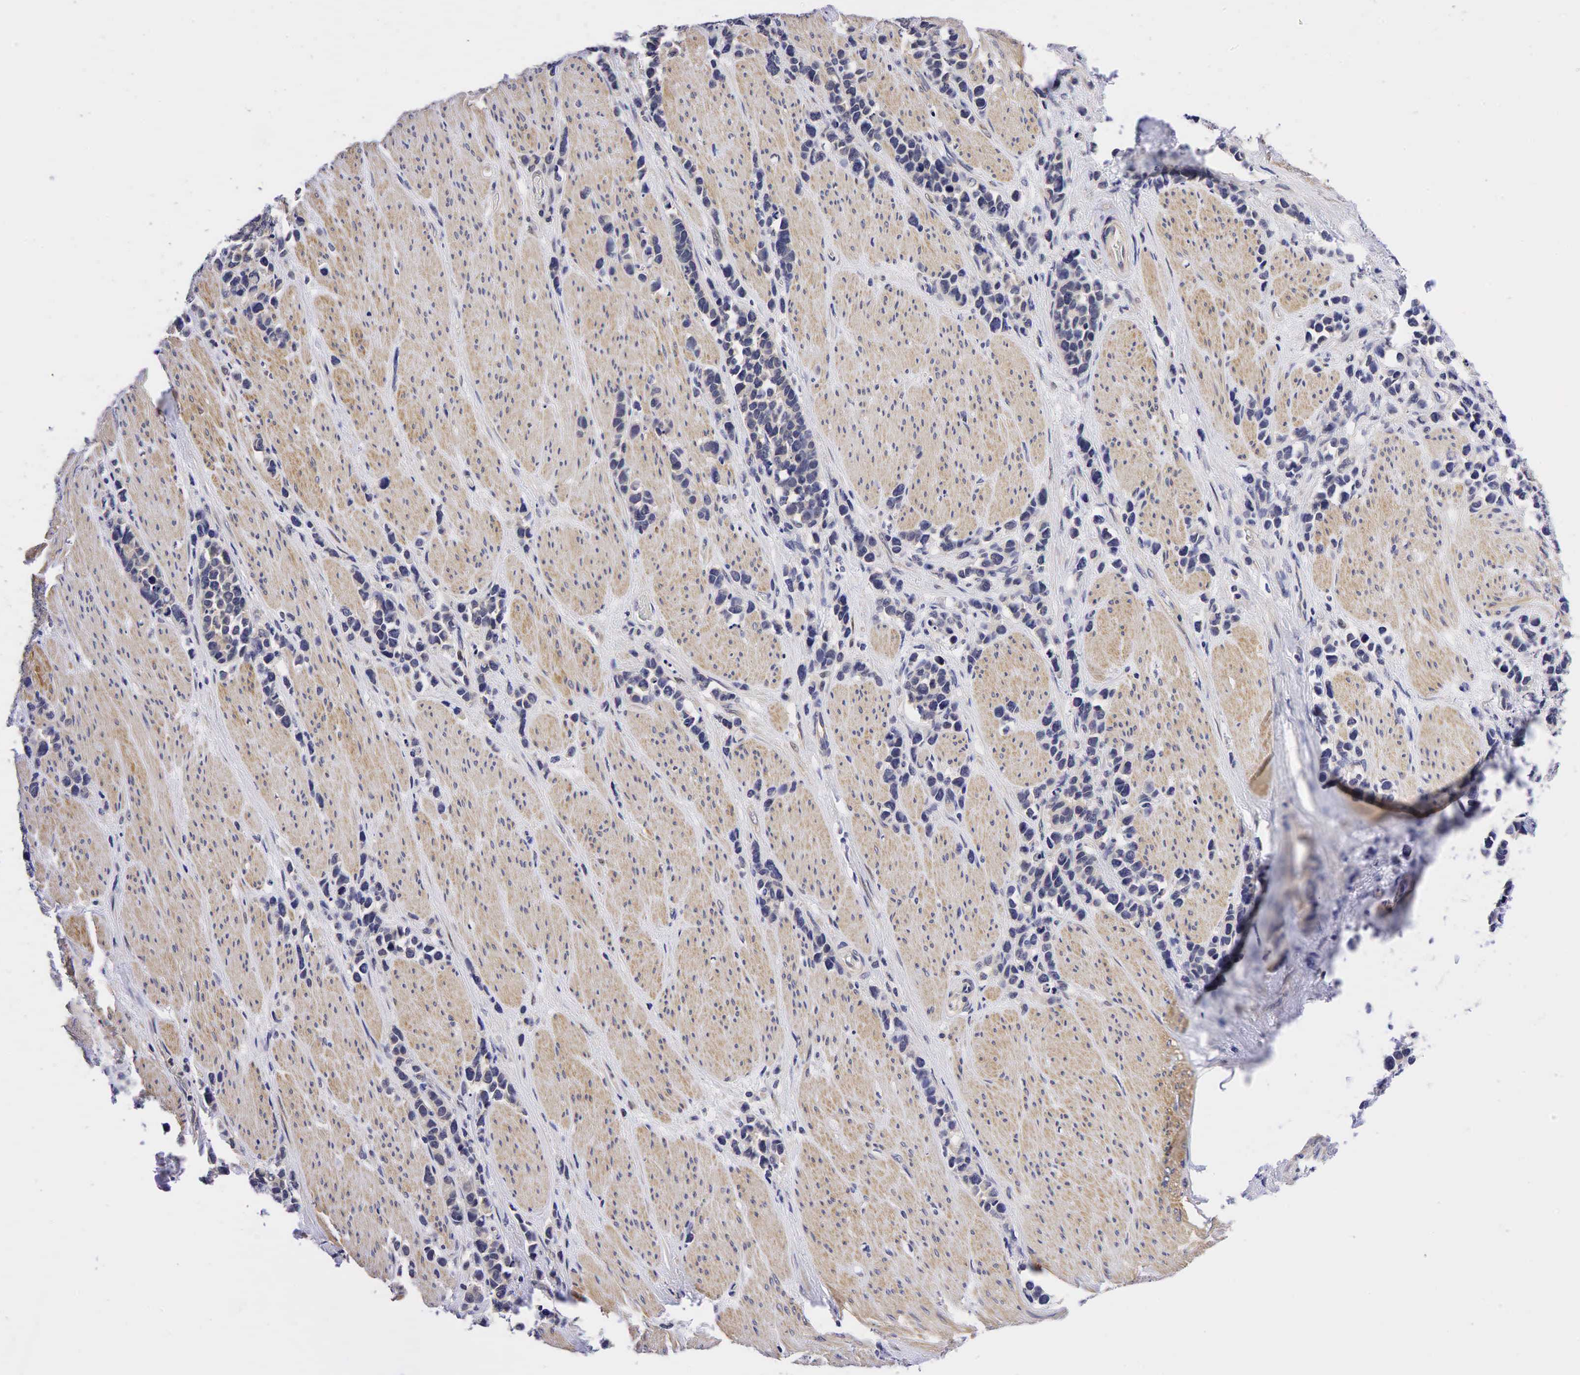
{"staining": {"intensity": "weak", "quantity": "25%-75%", "location": "cytoplasmic/membranous"}, "tissue": "stomach cancer", "cell_type": "Tumor cells", "image_type": "cancer", "snomed": [{"axis": "morphology", "description": "Adenocarcinoma, NOS"}, {"axis": "topography", "description": "Stomach, upper"}], "caption": "The image demonstrates immunohistochemical staining of stomach cancer. There is weak cytoplasmic/membranous positivity is appreciated in about 25%-75% of tumor cells.", "gene": "CCND1", "patient": {"sex": "male", "age": 71}}